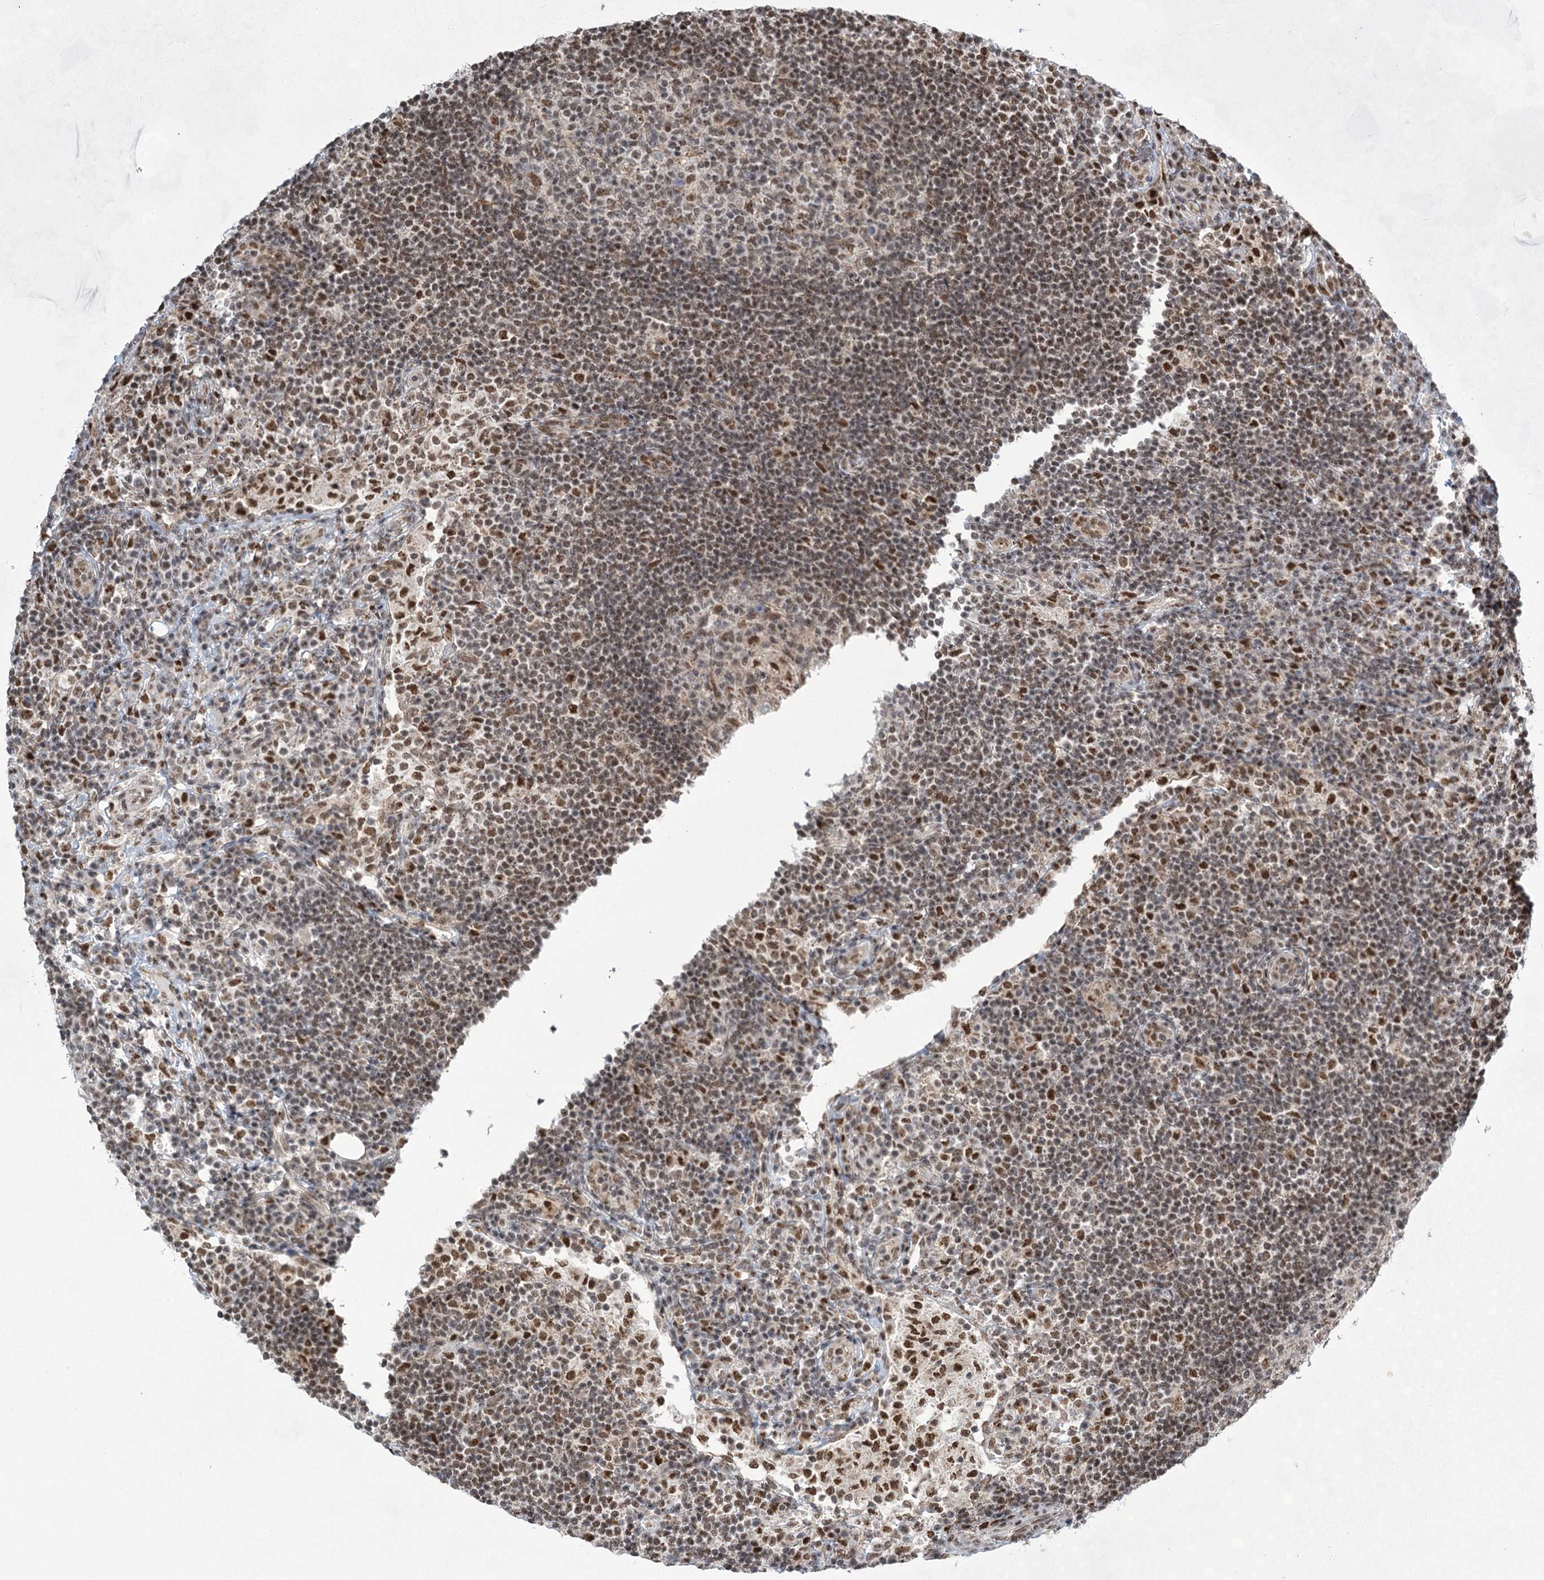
{"staining": {"intensity": "moderate", "quantity": "25%-75%", "location": "nuclear"}, "tissue": "lymph node", "cell_type": "Germinal center cells", "image_type": "normal", "snomed": [{"axis": "morphology", "description": "Normal tissue, NOS"}, {"axis": "topography", "description": "Lymph node"}], "caption": "Moderate nuclear staining is present in about 25%-75% of germinal center cells in normal lymph node. Using DAB (3,3'-diaminobenzidine) (brown) and hematoxylin (blue) stains, captured at high magnification using brightfield microscopy.", "gene": "ZCCHC8", "patient": {"sex": "female", "age": 53}}